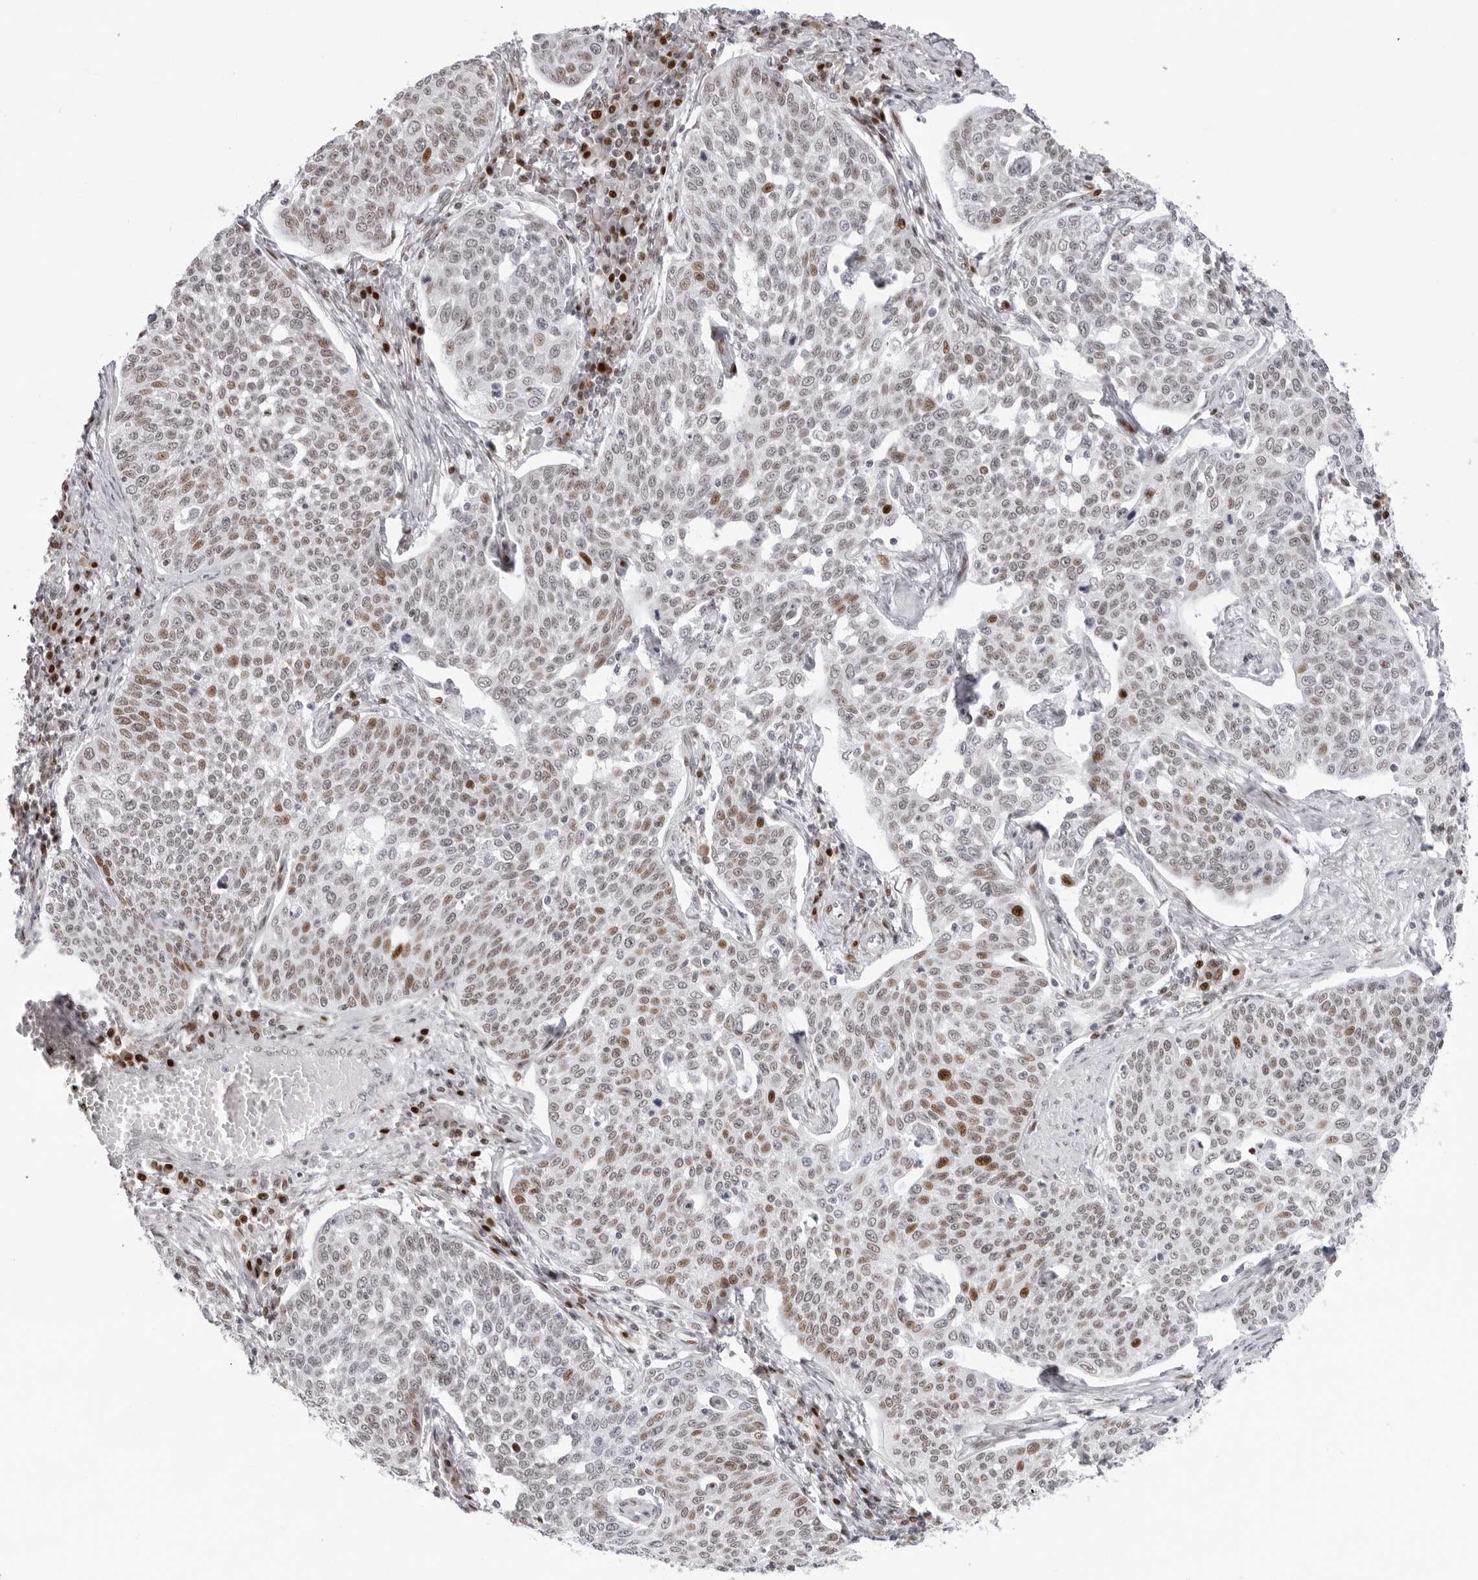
{"staining": {"intensity": "moderate", "quantity": "25%-75%", "location": "nuclear"}, "tissue": "cervical cancer", "cell_type": "Tumor cells", "image_type": "cancer", "snomed": [{"axis": "morphology", "description": "Squamous cell carcinoma, NOS"}, {"axis": "topography", "description": "Cervix"}], "caption": "Immunohistochemistry staining of cervical cancer, which exhibits medium levels of moderate nuclear expression in about 25%-75% of tumor cells indicating moderate nuclear protein positivity. The staining was performed using DAB (3,3'-diaminobenzidine) (brown) for protein detection and nuclei were counterstained in hematoxylin (blue).", "gene": "NTPCR", "patient": {"sex": "female", "age": 34}}